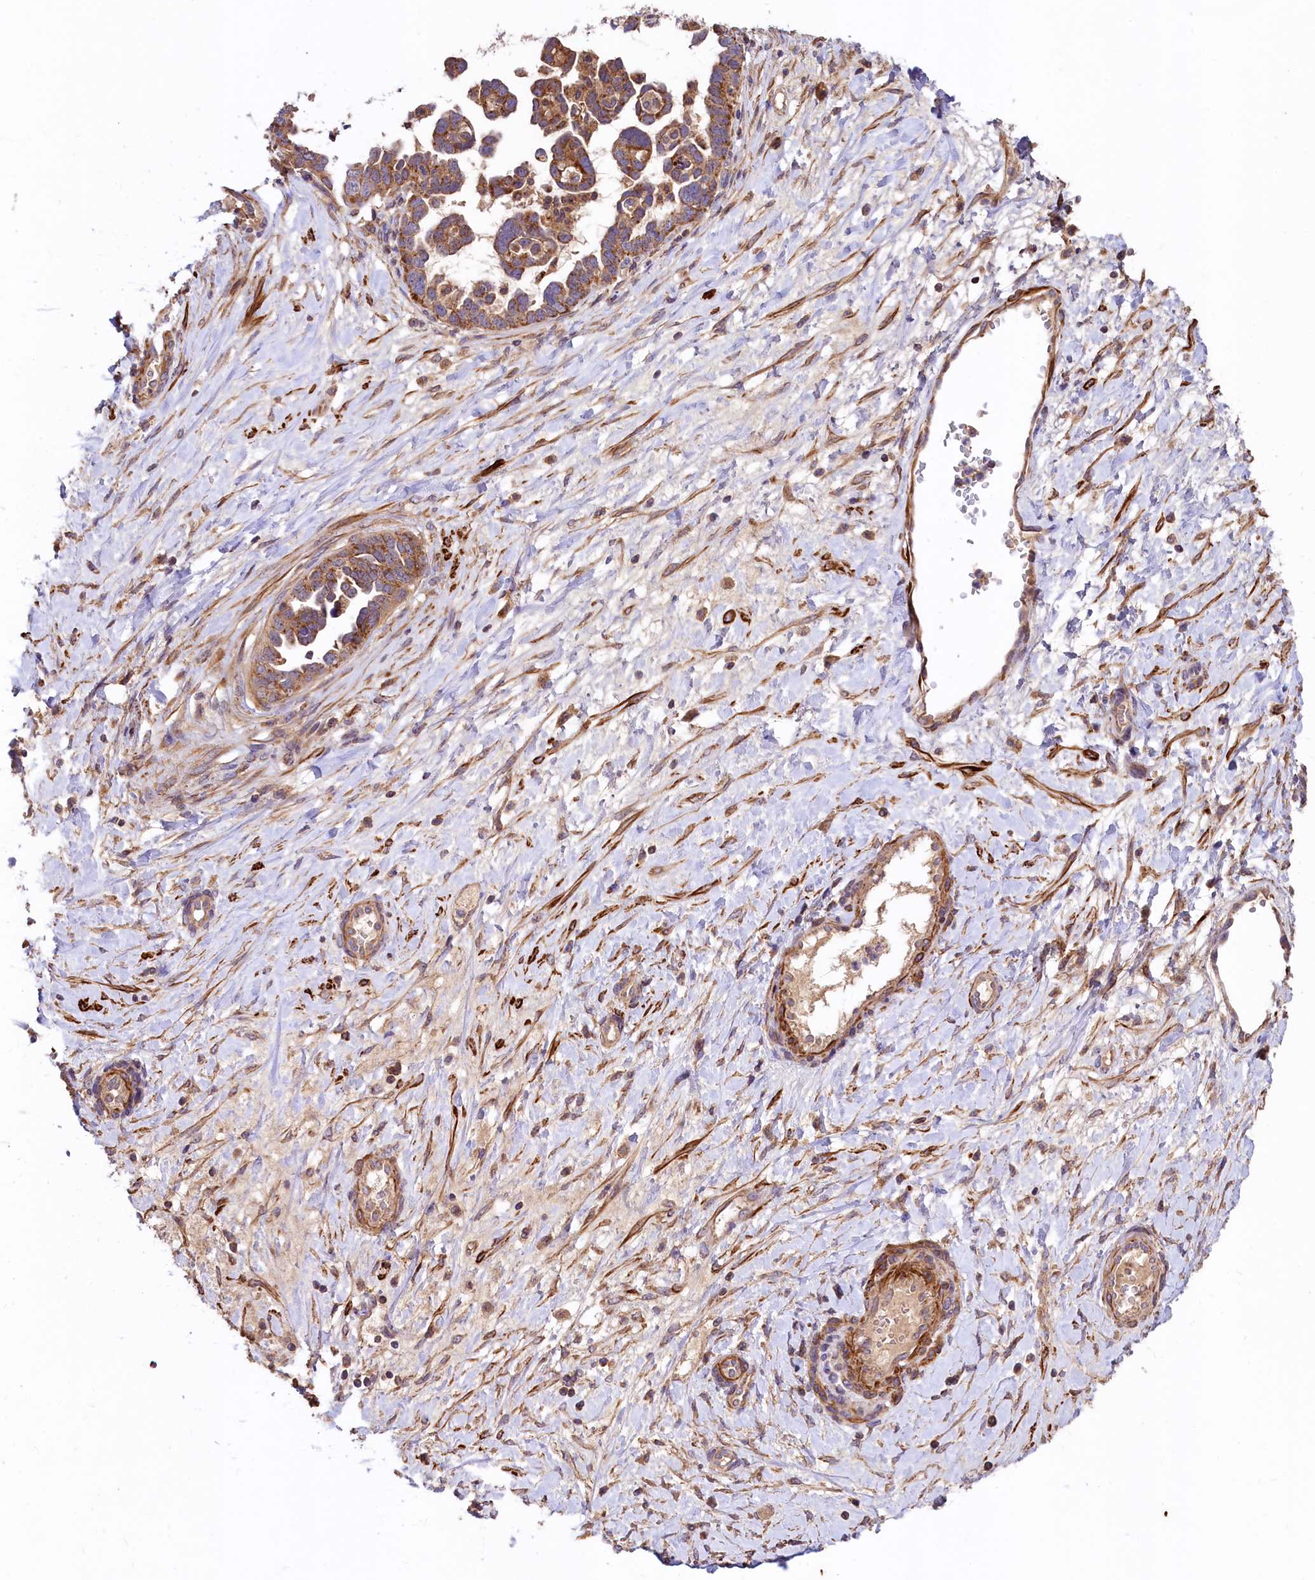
{"staining": {"intensity": "moderate", "quantity": ">75%", "location": "cytoplasmic/membranous"}, "tissue": "ovarian cancer", "cell_type": "Tumor cells", "image_type": "cancer", "snomed": [{"axis": "morphology", "description": "Cystadenocarcinoma, serous, NOS"}, {"axis": "topography", "description": "Ovary"}], "caption": "Moderate cytoplasmic/membranous staining for a protein is identified in approximately >75% of tumor cells of ovarian cancer using IHC.", "gene": "CIAO3", "patient": {"sex": "female", "age": 54}}